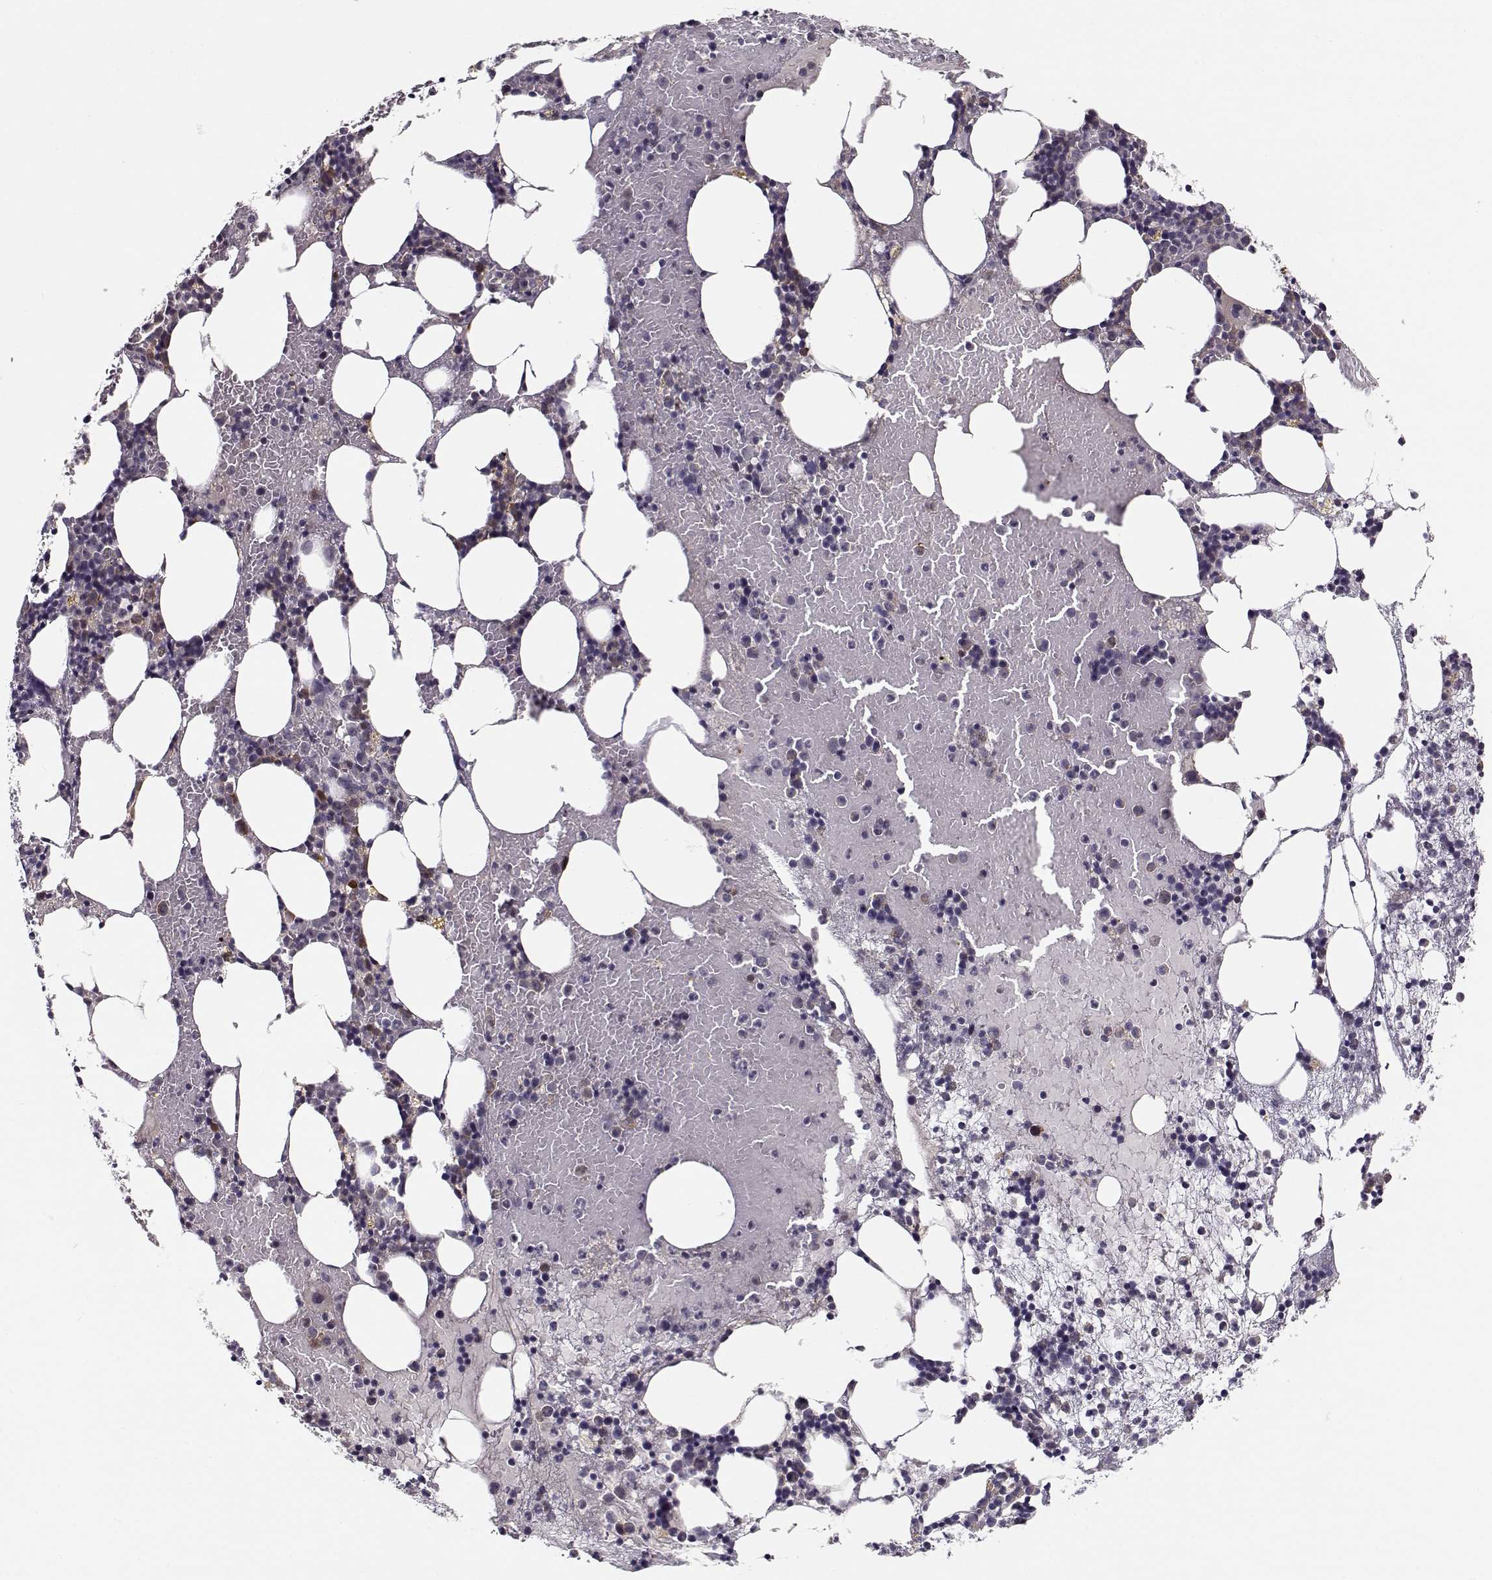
{"staining": {"intensity": "weak", "quantity": "<25%", "location": "cytoplasmic/membranous"}, "tissue": "bone marrow", "cell_type": "Hematopoietic cells", "image_type": "normal", "snomed": [{"axis": "morphology", "description": "Normal tissue, NOS"}, {"axis": "topography", "description": "Bone marrow"}], "caption": "DAB immunohistochemical staining of benign bone marrow shows no significant positivity in hematopoietic cells. The staining is performed using DAB brown chromogen with nuclei counter-stained in using hematoxylin.", "gene": "RGS9BP", "patient": {"sex": "male", "age": 54}}